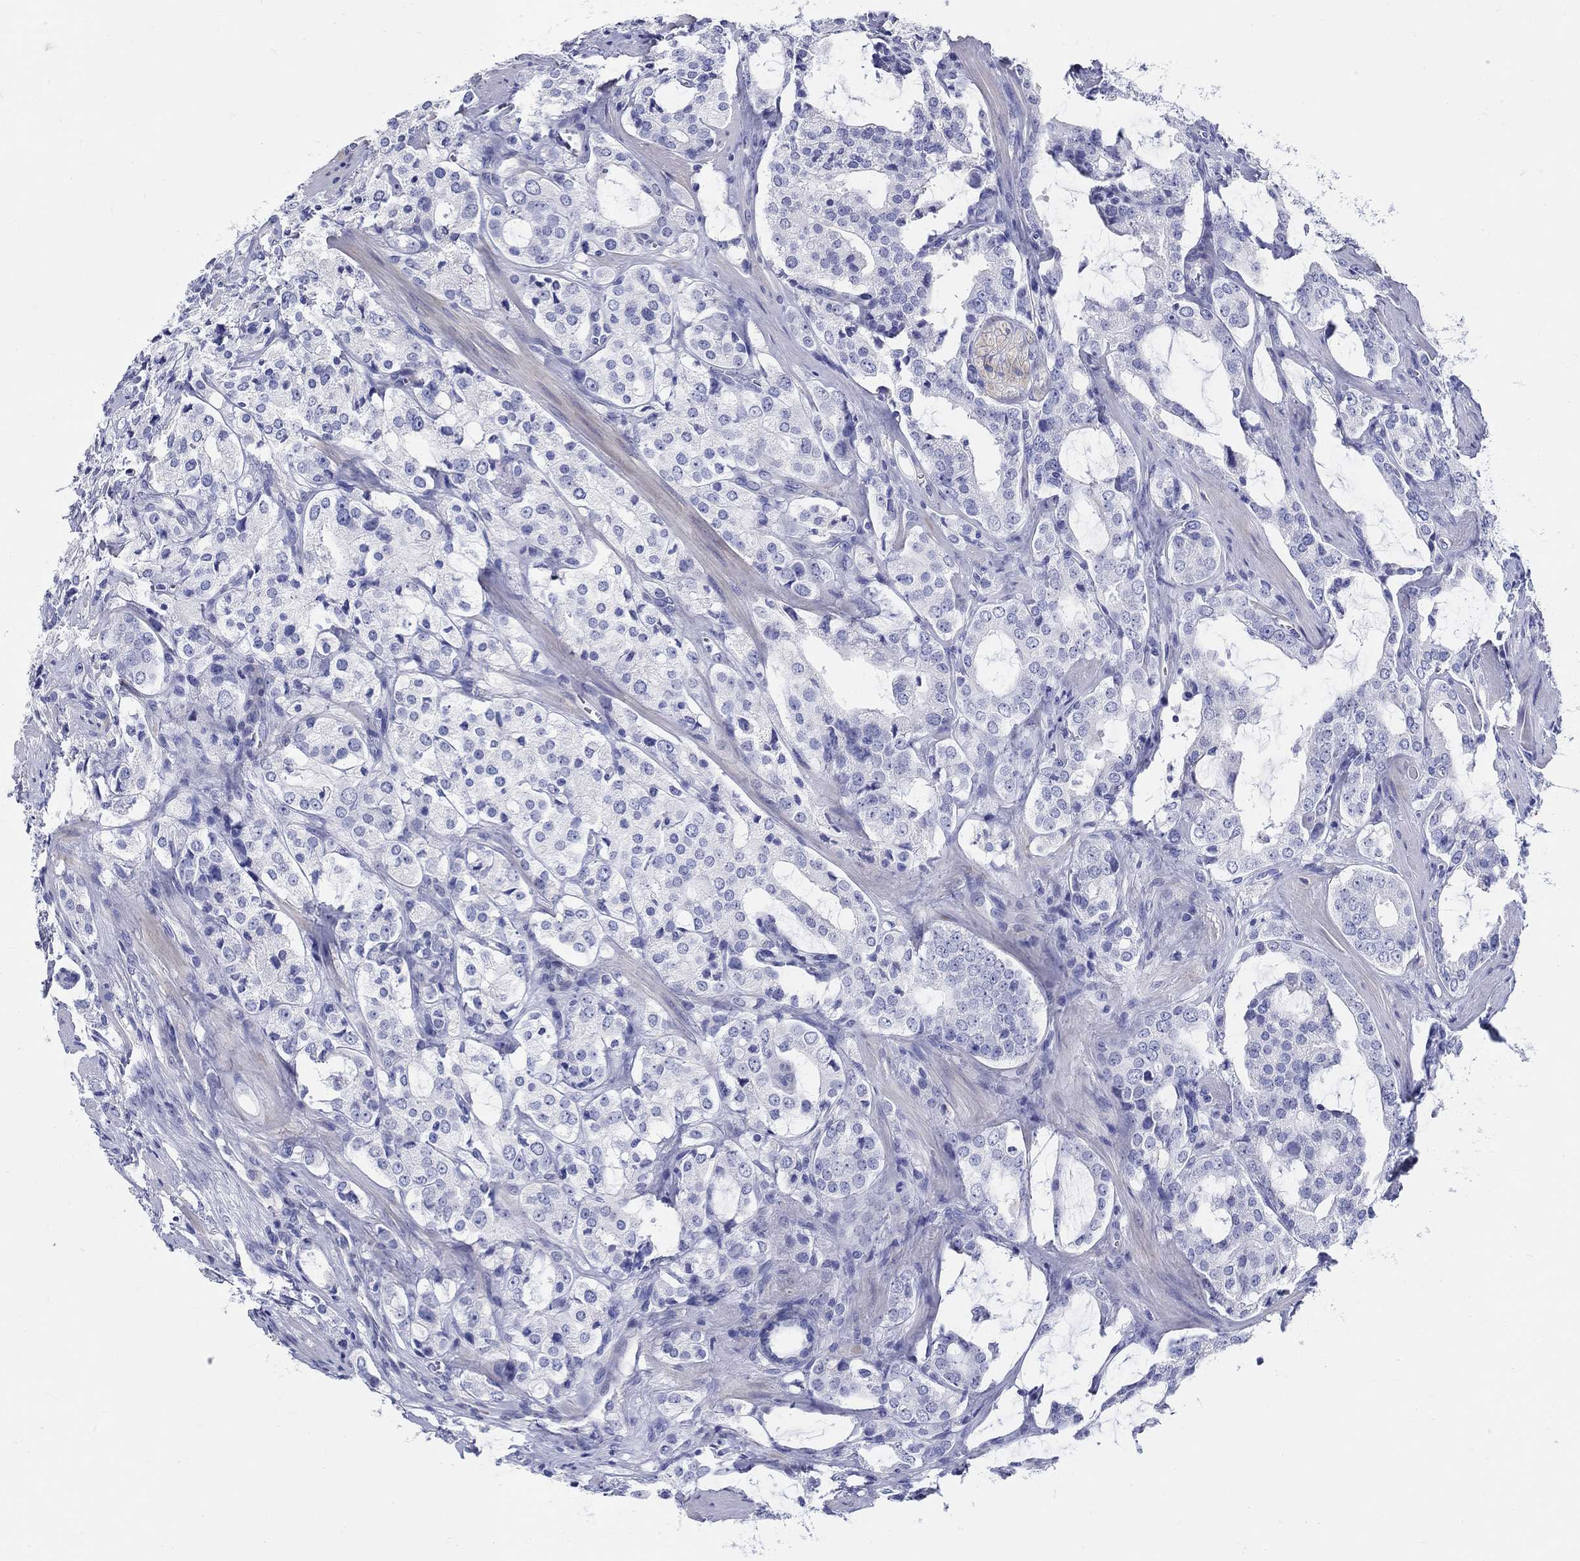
{"staining": {"intensity": "negative", "quantity": "none", "location": "none"}, "tissue": "prostate cancer", "cell_type": "Tumor cells", "image_type": "cancer", "snomed": [{"axis": "morphology", "description": "Adenocarcinoma, NOS"}, {"axis": "topography", "description": "Prostate"}], "caption": "Image shows no protein expression in tumor cells of adenocarcinoma (prostate) tissue.", "gene": "CRYGS", "patient": {"sex": "male", "age": 66}}